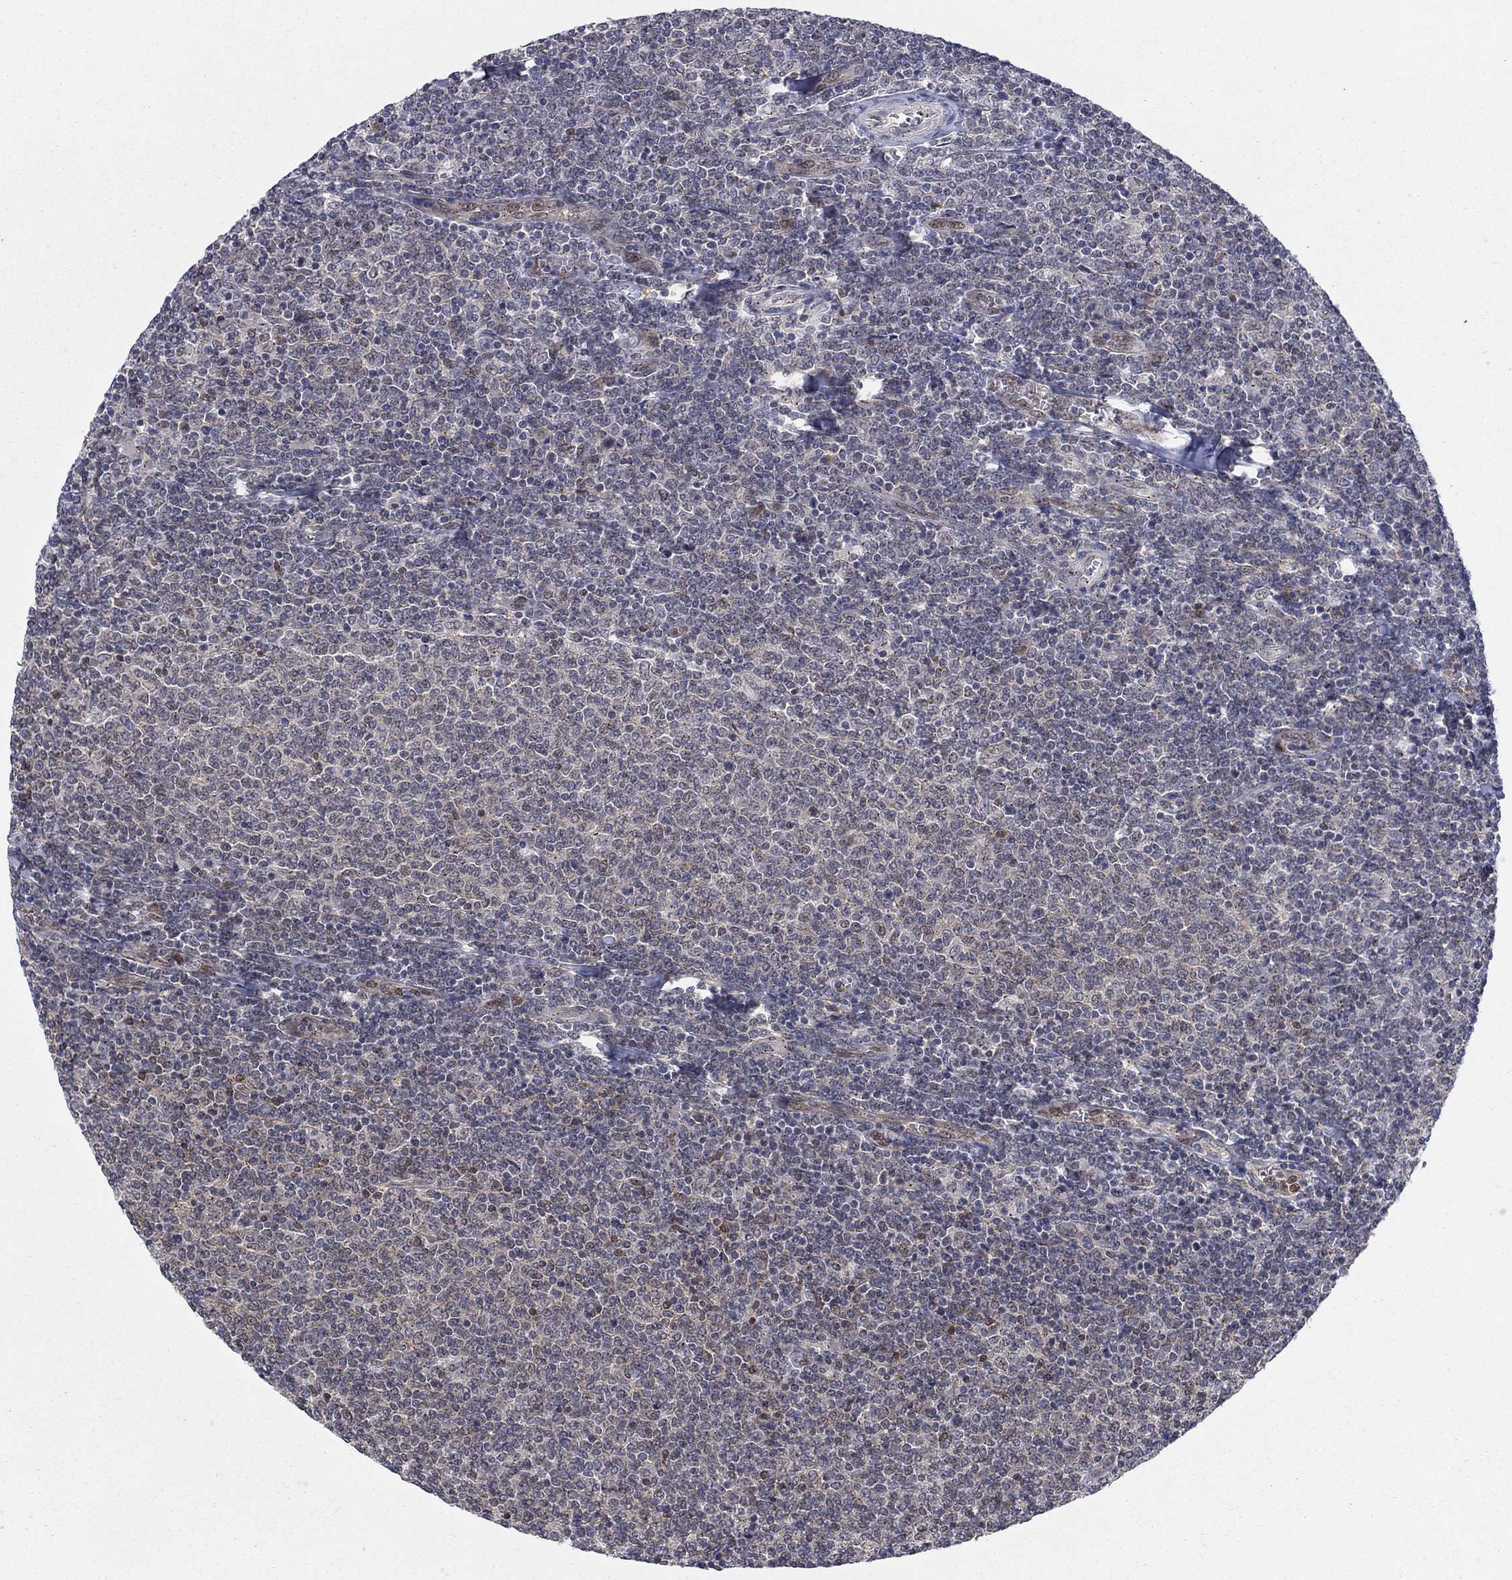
{"staining": {"intensity": "negative", "quantity": "none", "location": "none"}, "tissue": "lymphoma", "cell_type": "Tumor cells", "image_type": "cancer", "snomed": [{"axis": "morphology", "description": "Malignant lymphoma, non-Hodgkin's type, Low grade"}, {"axis": "topography", "description": "Lymph node"}], "caption": "Tumor cells are negative for brown protein staining in low-grade malignant lymphoma, non-Hodgkin's type.", "gene": "SH3RF1", "patient": {"sex": "male", "age": 52}}